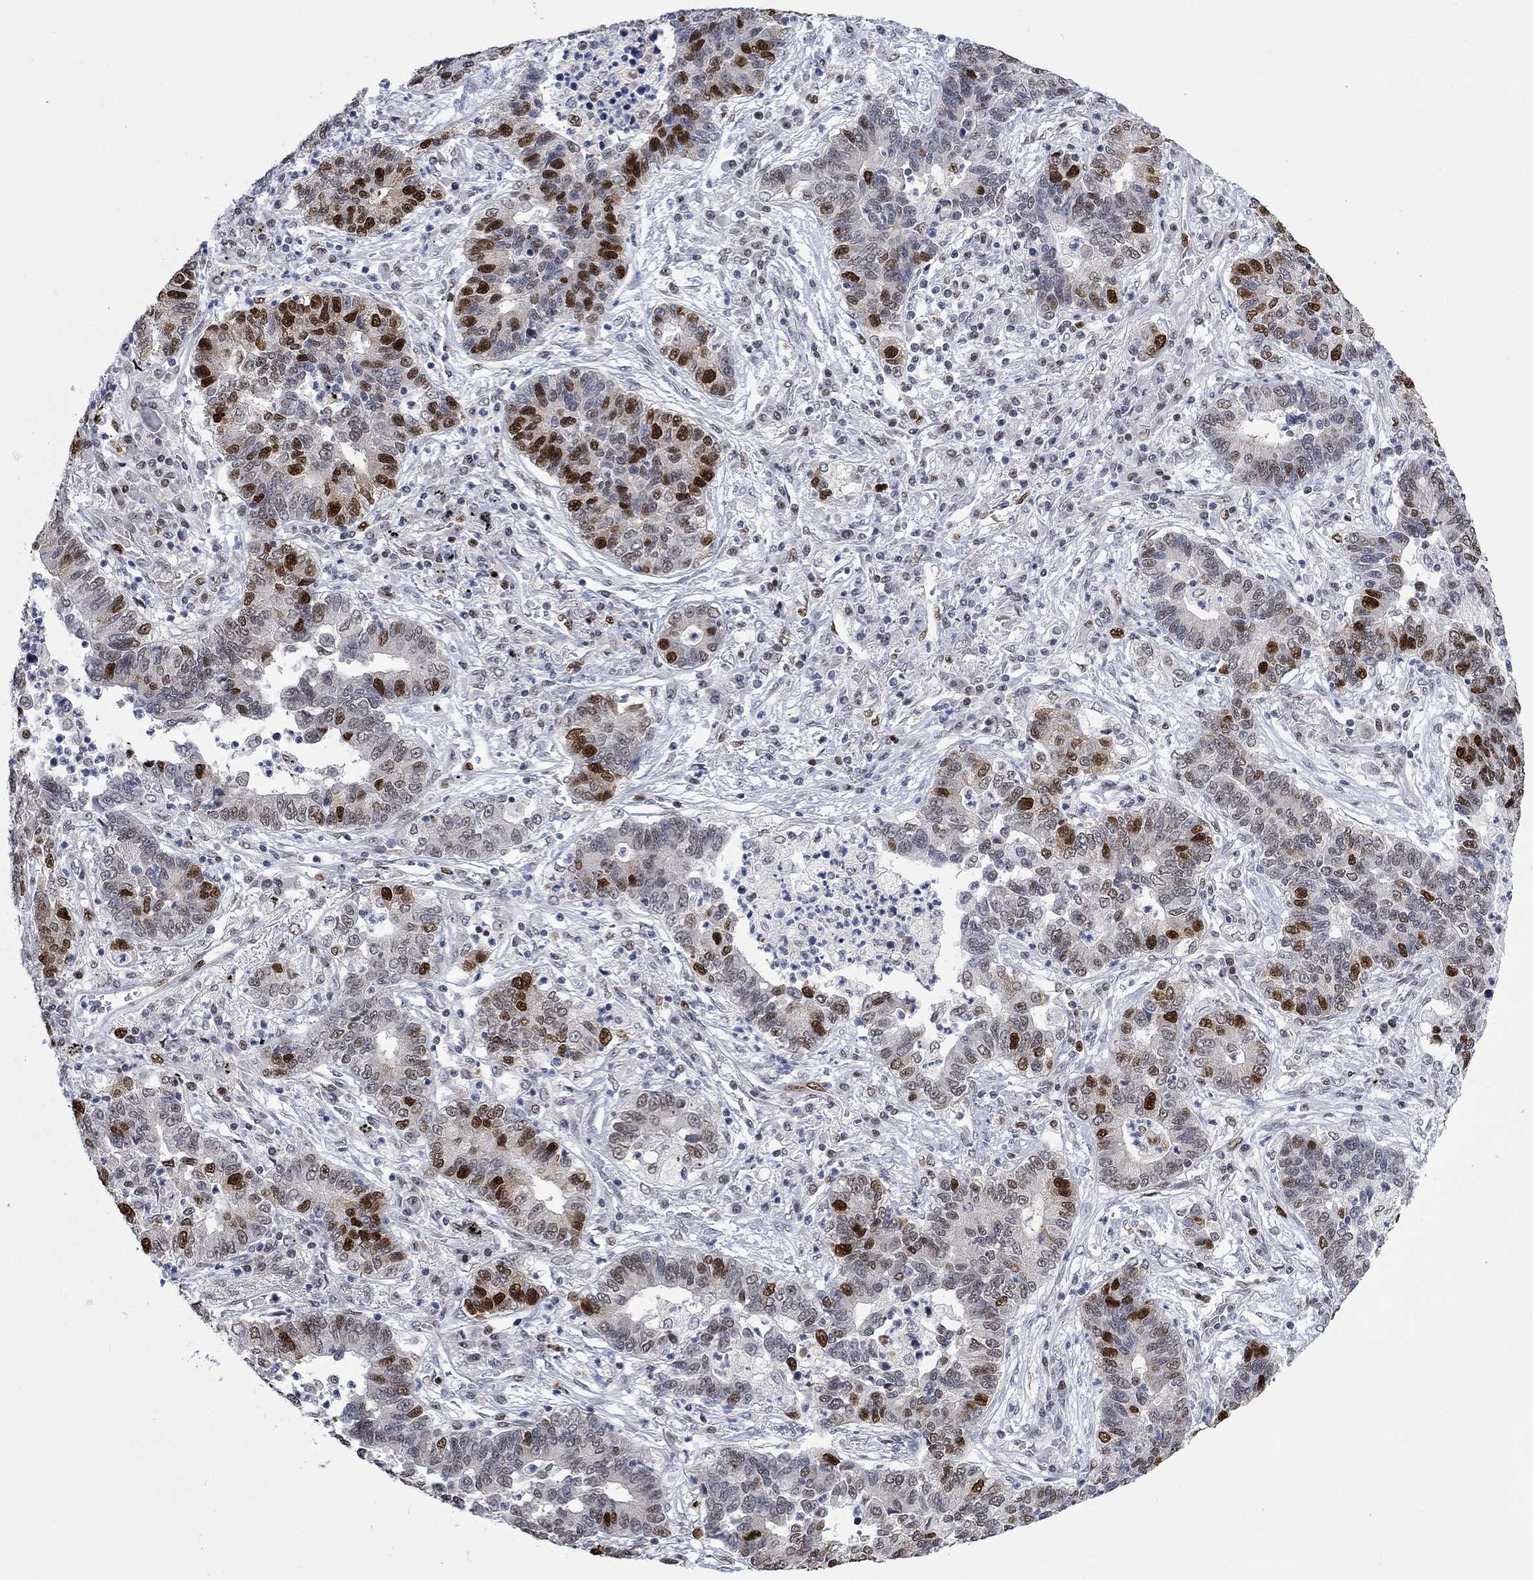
{"staining": {"intensity": "strong", "quantity": "<25%", "location": "nuclear"}, "tissue": "lung cancer", "cell_type": "Tumor cells", "image_type": "cancer", "snomed": [{"axis": "morphology", "description": "Adenocarcinoma, NOS"}, {"axis": "topography", "description": "Lung"}], "caption": "Lung cancer (adenocarcinoma) stained with a brown dye displays strong nuclear positive expression in approximately <25% of tumor cells.", "gene": "RAD54L2", "patient": {"sex": "female", "age": 57}}